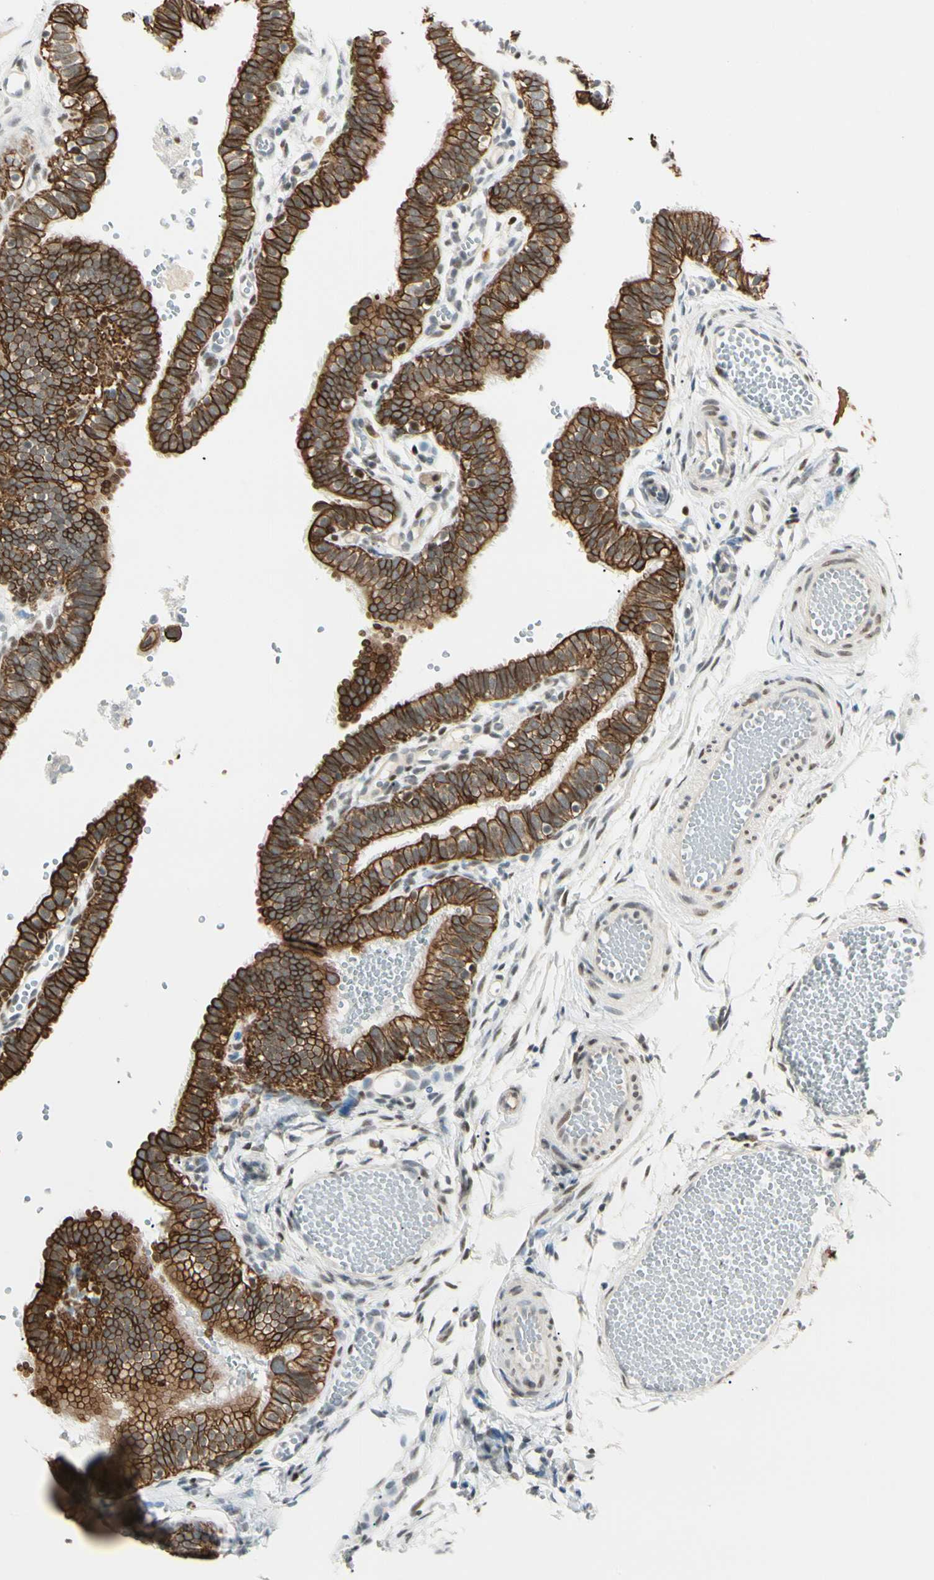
{"staining": {"intensity": "strong", "quantity": ">75%", "location": "cytoplasmic/membranous"}, "tissue": "fallopian tube", "cell_type": "Glandular cells", "image_type": "normal", "snomed": [{"axis": "morphology", "description": "Normal tissue, NOS"}, {"axis": "topography", "description": "Fallopian tube"}, {"axis": "topography", "description": "Placenta"}], "caption": "Protein analysis of unremarkable fallopian tube exhibits strong cytoplasmic/membranous positivity in about >75% of glandular cells.", "gene": "ATXN1", "patient": {"sex": "female", "age": 34}}